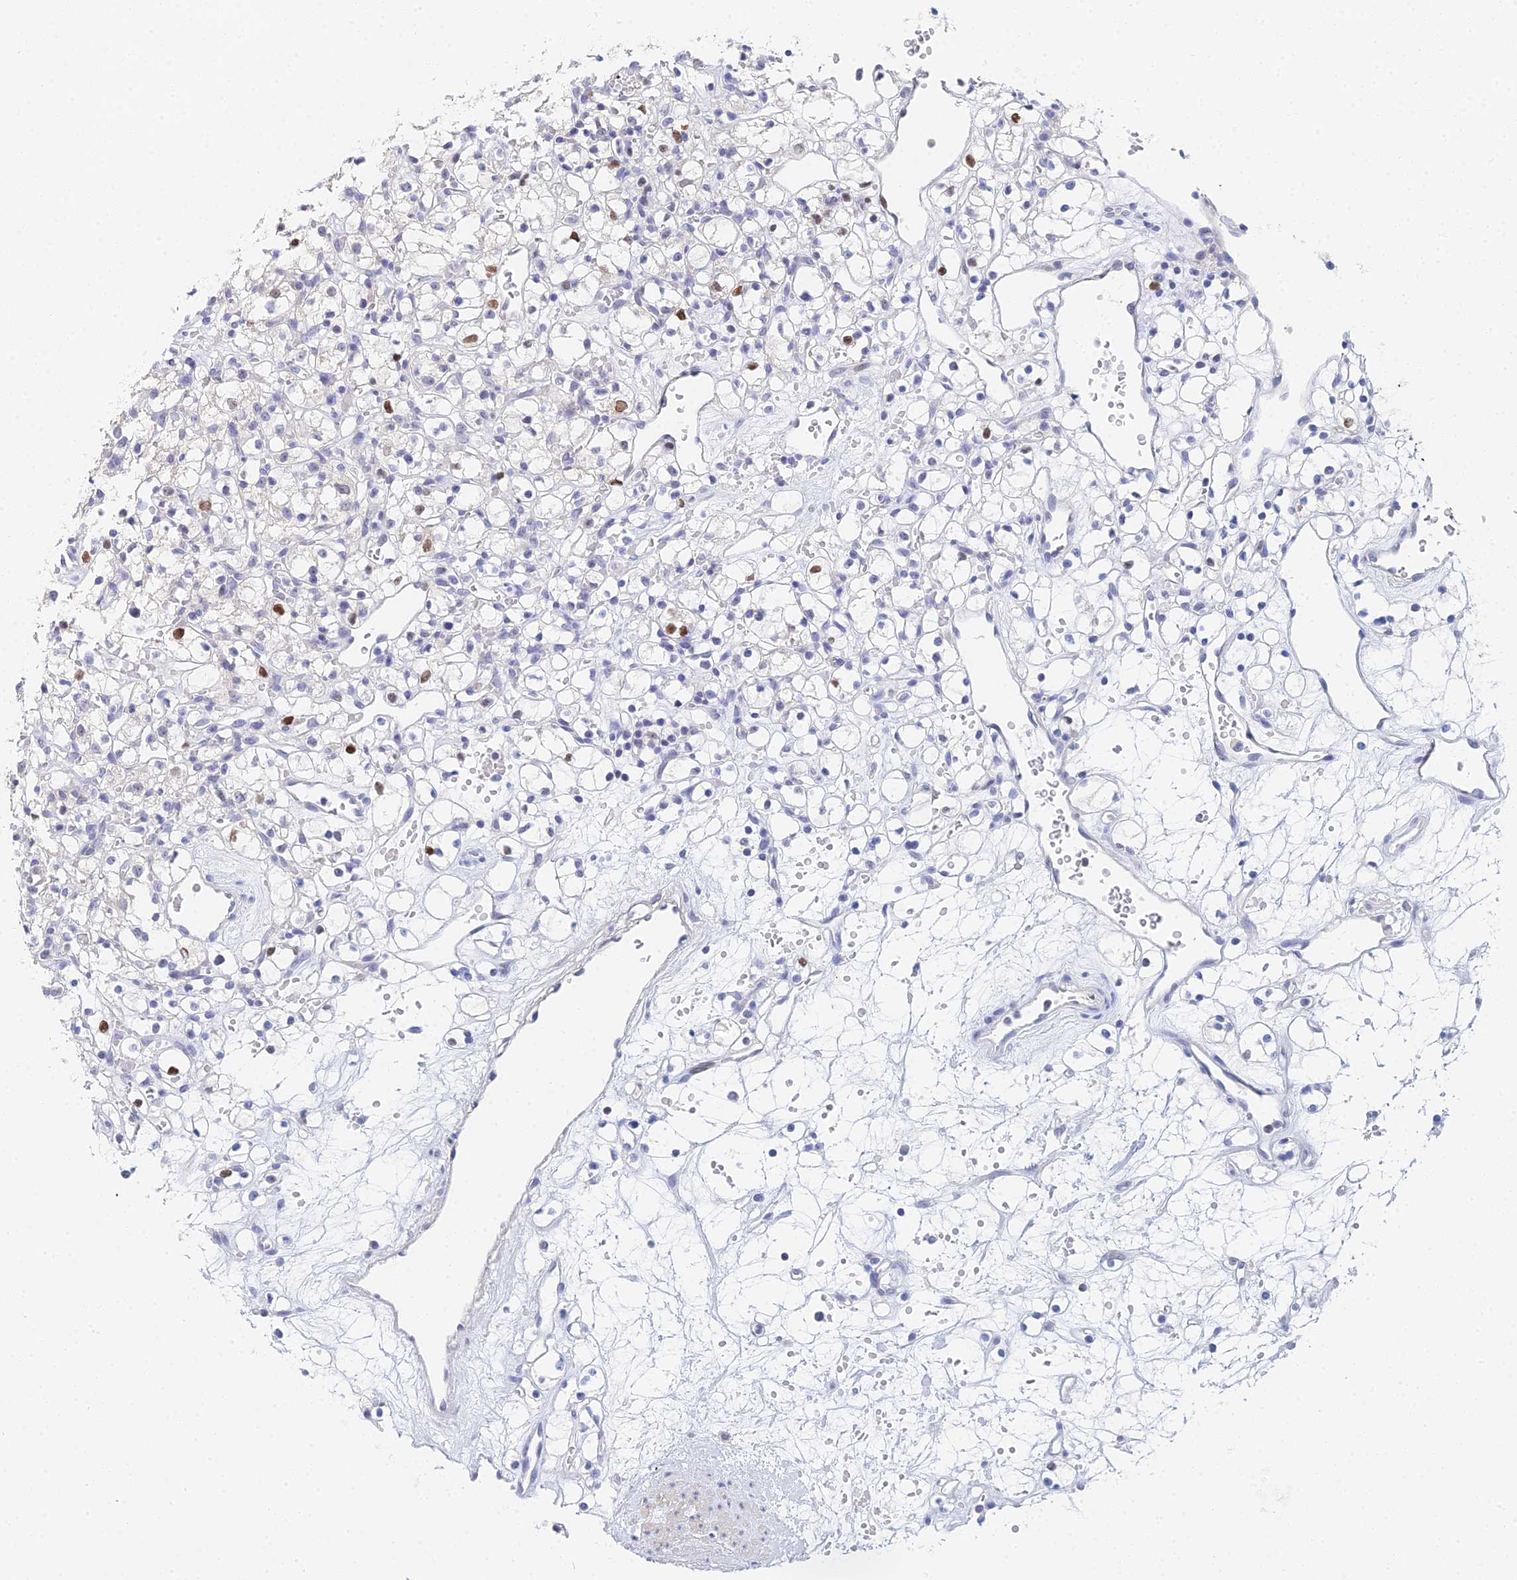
{"staining": {"intensity": "moderate", "quantity": "<25%", "location": "nuclear"}, "tissue": "renal cancer", "cell_type": "Tumor cells", "image_type": "cancer", "snomed": [{"axis": "morphology", "description": "Adenocarcinoma, NOS"}, {"axis": "topography", "description": "Kidney"}], "caption": "This histopathology image exhibits immunohistochemistry staining of human renal adenocarcinoma, with low moderate nuclear expression in about <25% of tumor cells.", "gene": "MCM2", "patient": {"sex": "female", "age": 59}}